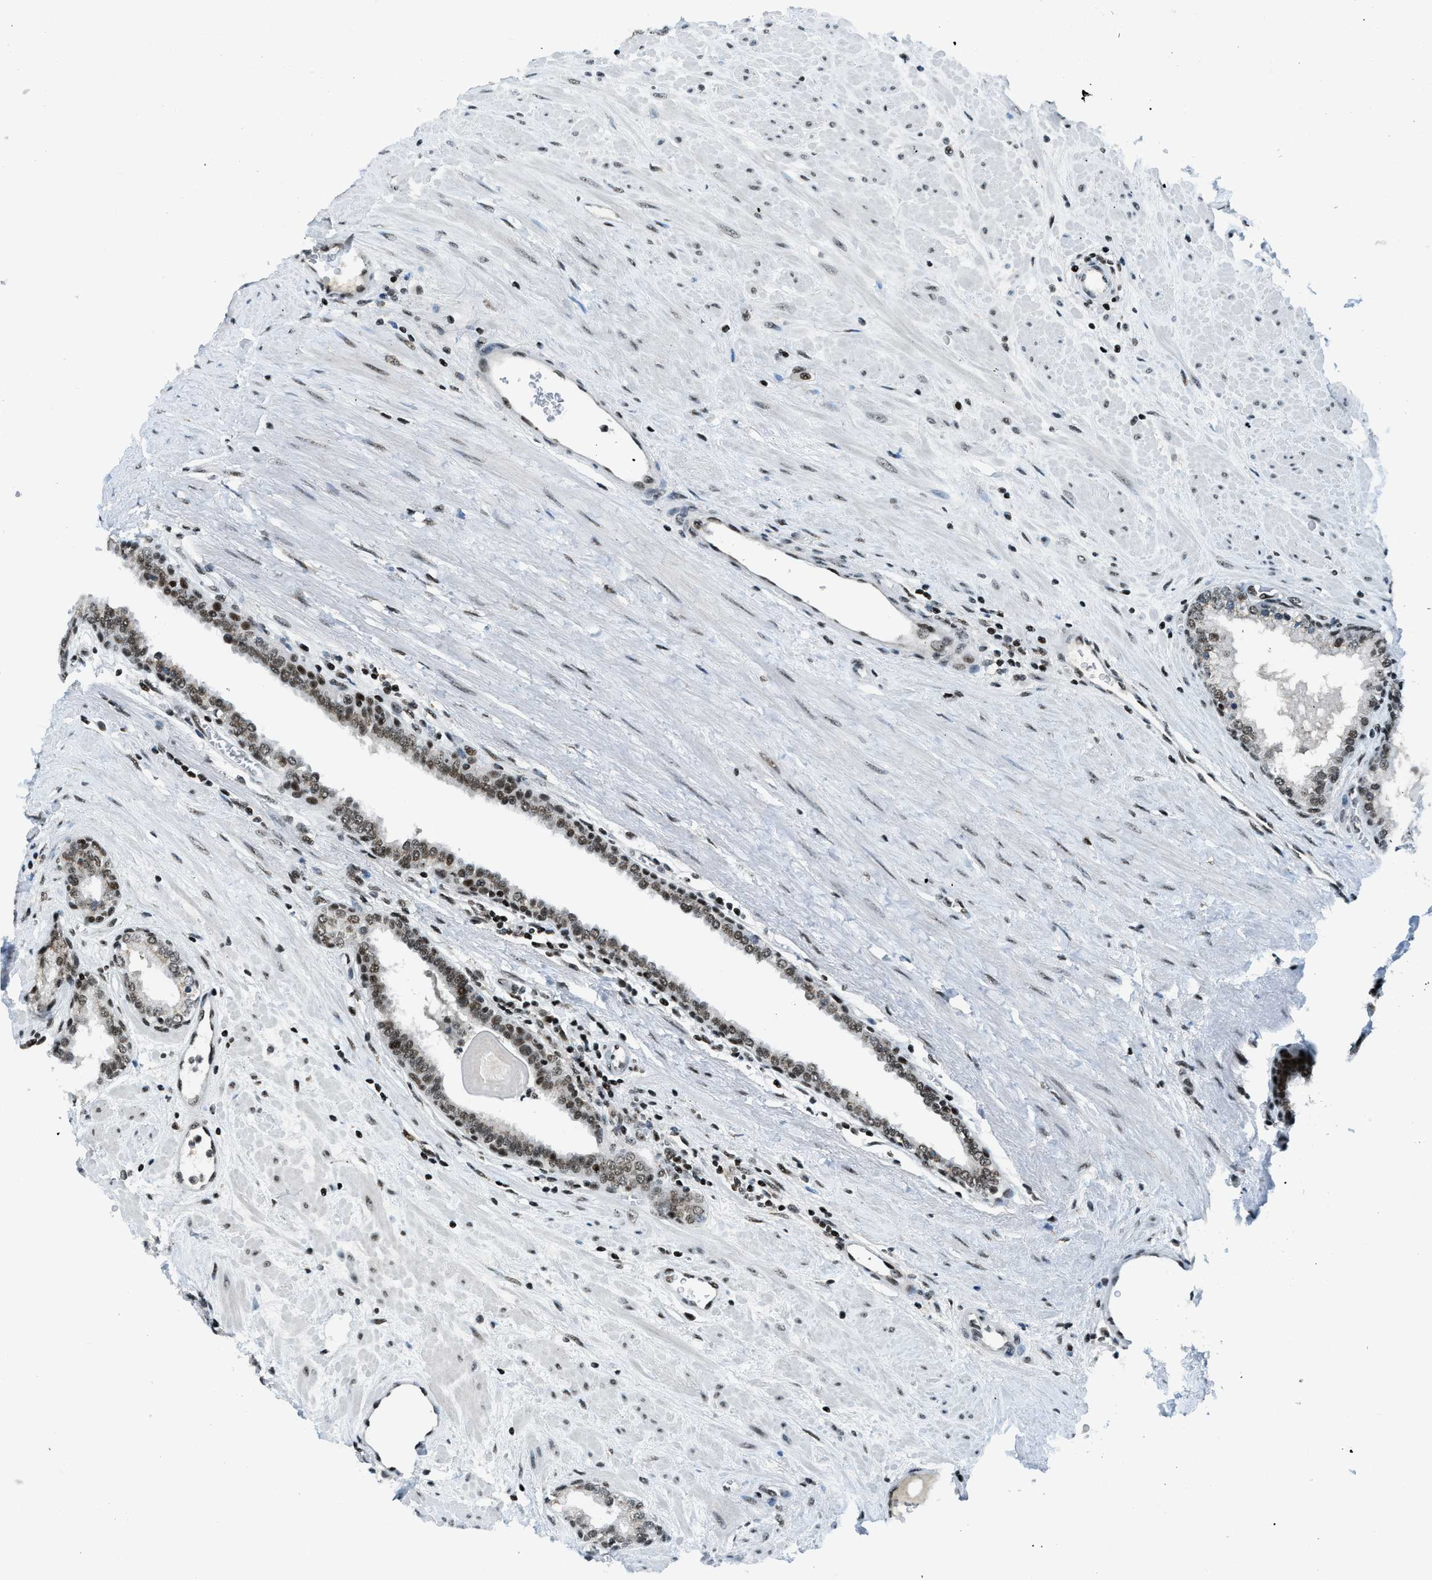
{"staining": {"intensity": "moderate", "quantity": "25%-75%", "location": "nuclear"}, "tissue": "prostate", "cell_type": "Glandular cells", "image_type": "normal", "snomed": [{"axis": "morphology", "description": "Normal tissue, NOS"}, {"axis": "topography", "description": "Prostate"}], "caption": "Brown immunohistochemical staining in normal prostate exhibits moderate nuclear positivity in approximately 25%-75% of glandular cells. (Stains: DAB in brown, nuclei in blue, Microscopy: brightfield microscopy at high magnification).", "gene": "RAD51B", "patient": {"sex": "male", "age": 51}}